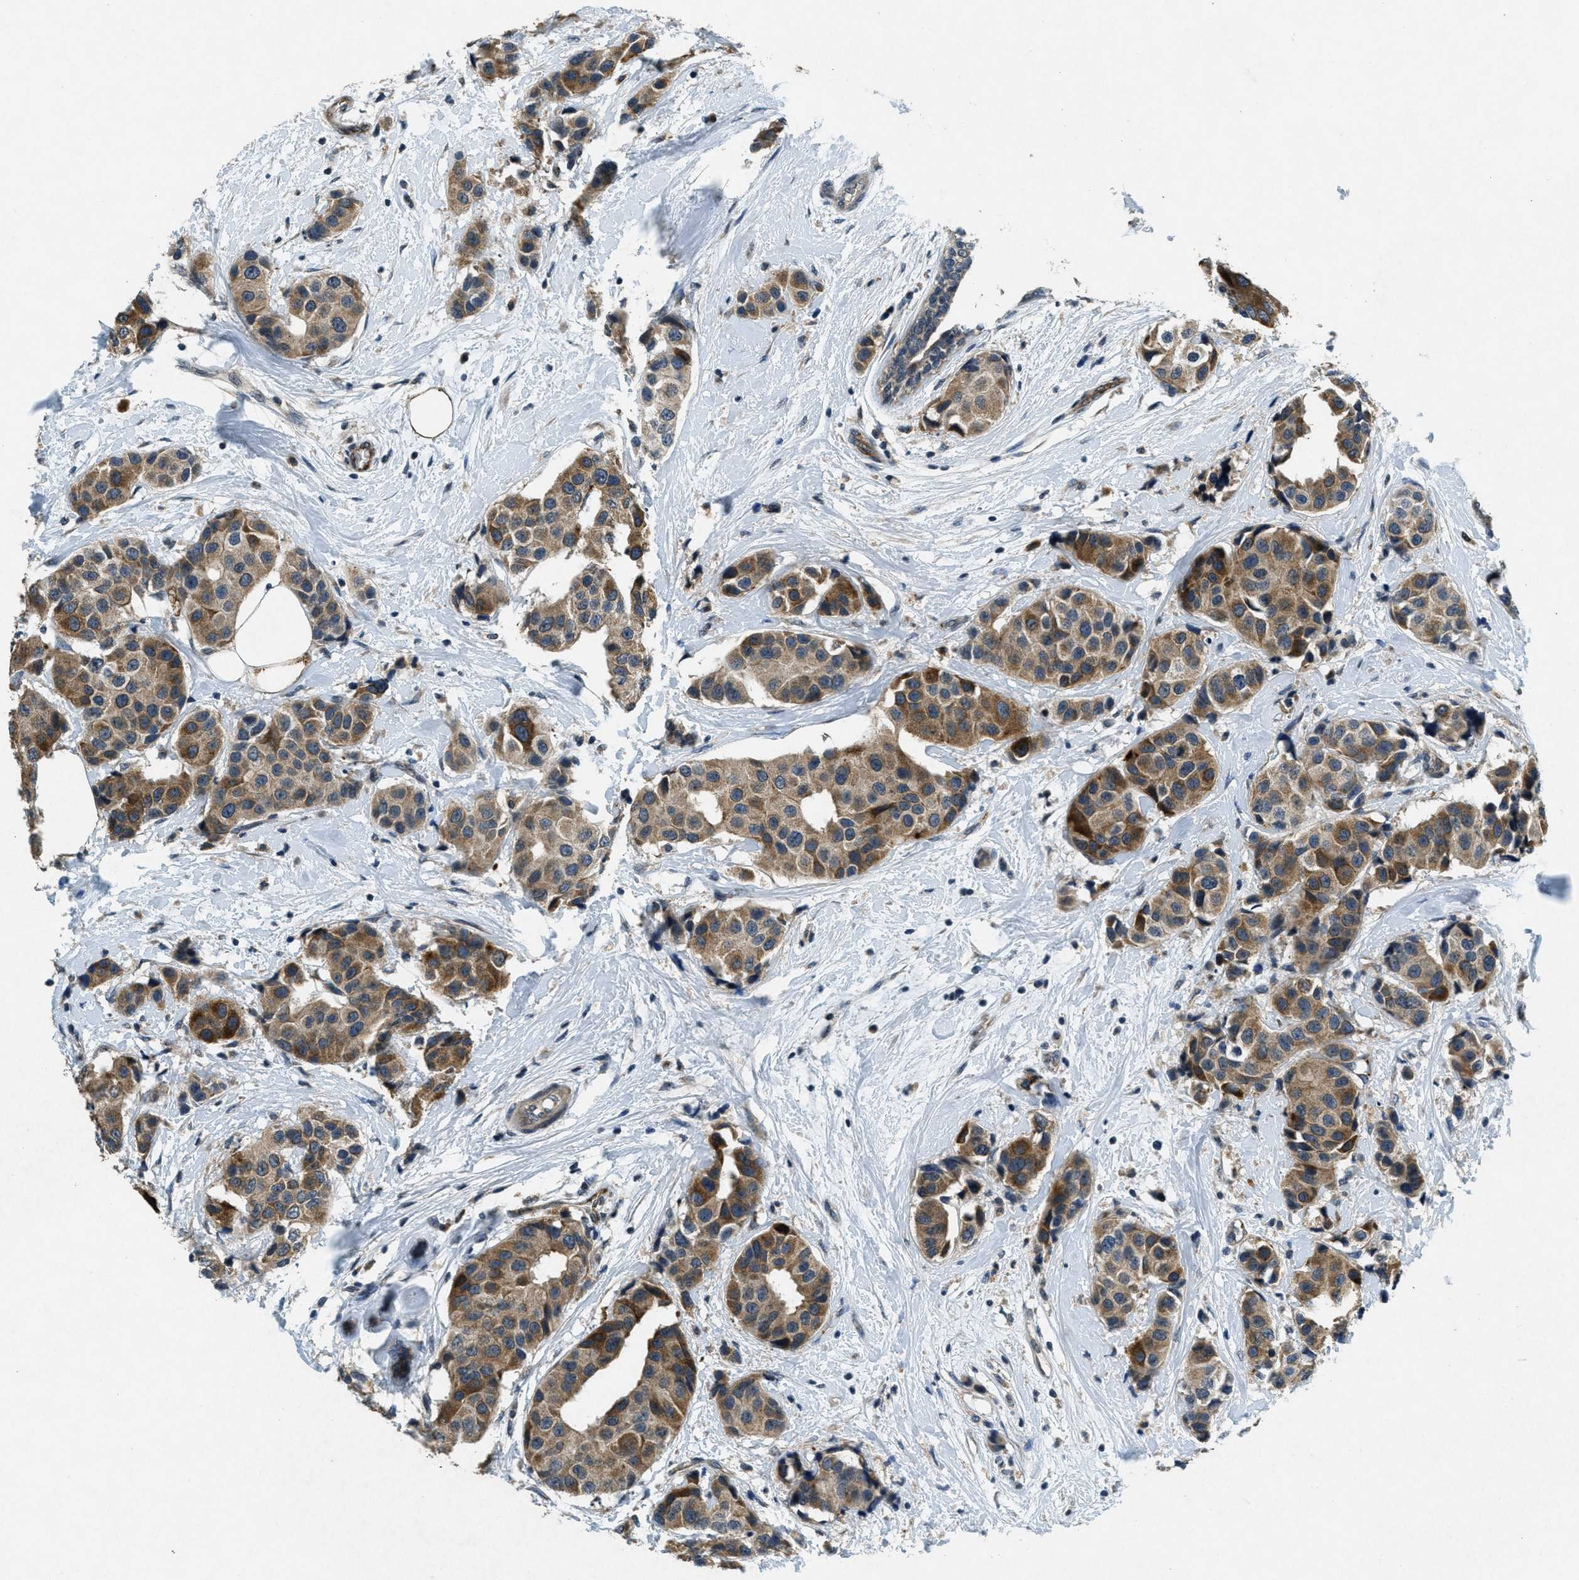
{"staining": {"intensity": "moderate", "quantity": ">75%", "location": "cytoplasmic/membranous"}, "tissue": "breast cancer", "cell_type": "Tumor cells", "image_type": "cancer", "snomed": [{"axis": "morphology", "description": "Normal tissue, NOS"}, {"axis": "morphology", "description": "Duct carcinoma"}, {"axis": "topography", "description": "Breast"}], "caption": "Brown immunohistochemical staining in human intraductal carcinoma (breast) reveals moderate cytoplasmic/membranous positivity in approximately >75% of tumor cells.", "gene": "RAB3D", "patient": {"sex": "female", "age": 39}}